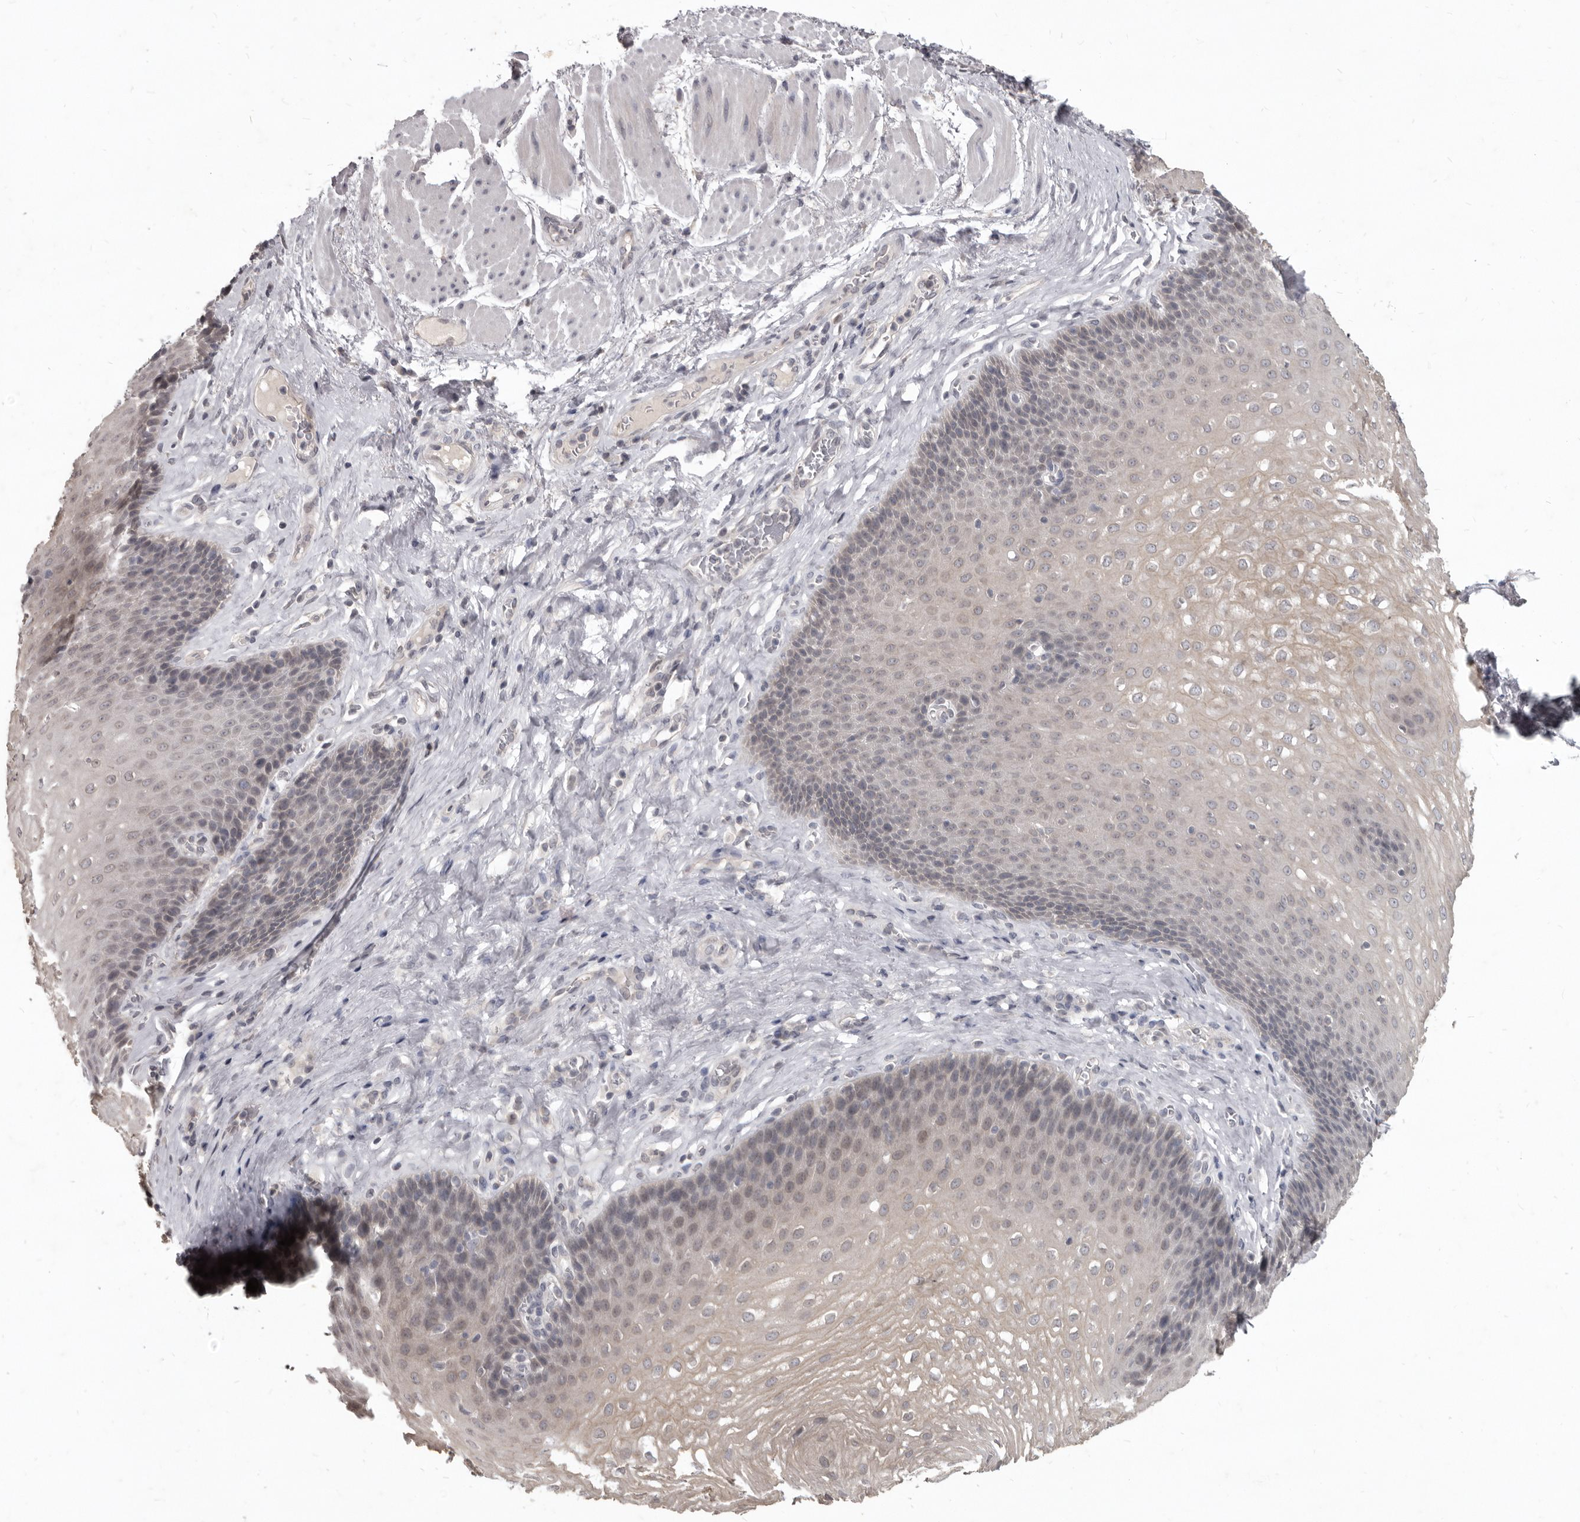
{"staining": {"intensity": "weak", "quantity": "<25%", "location": "nuclear"}, "tissue": "esophagus", "cell_type": "Squamous epithelial cells", "image_type": "normal", "snomed": [{"axis": "morphology", "description": "Normal tissue, NOS"}, {"axis": "topography", "description": "Esophagus"}], "caption": "Image shows no significant protein staining in squamous epithelial cells of normal esophagus.", "gene": "SULT1E1", "patient": {"sex": "female", "age": 66}}